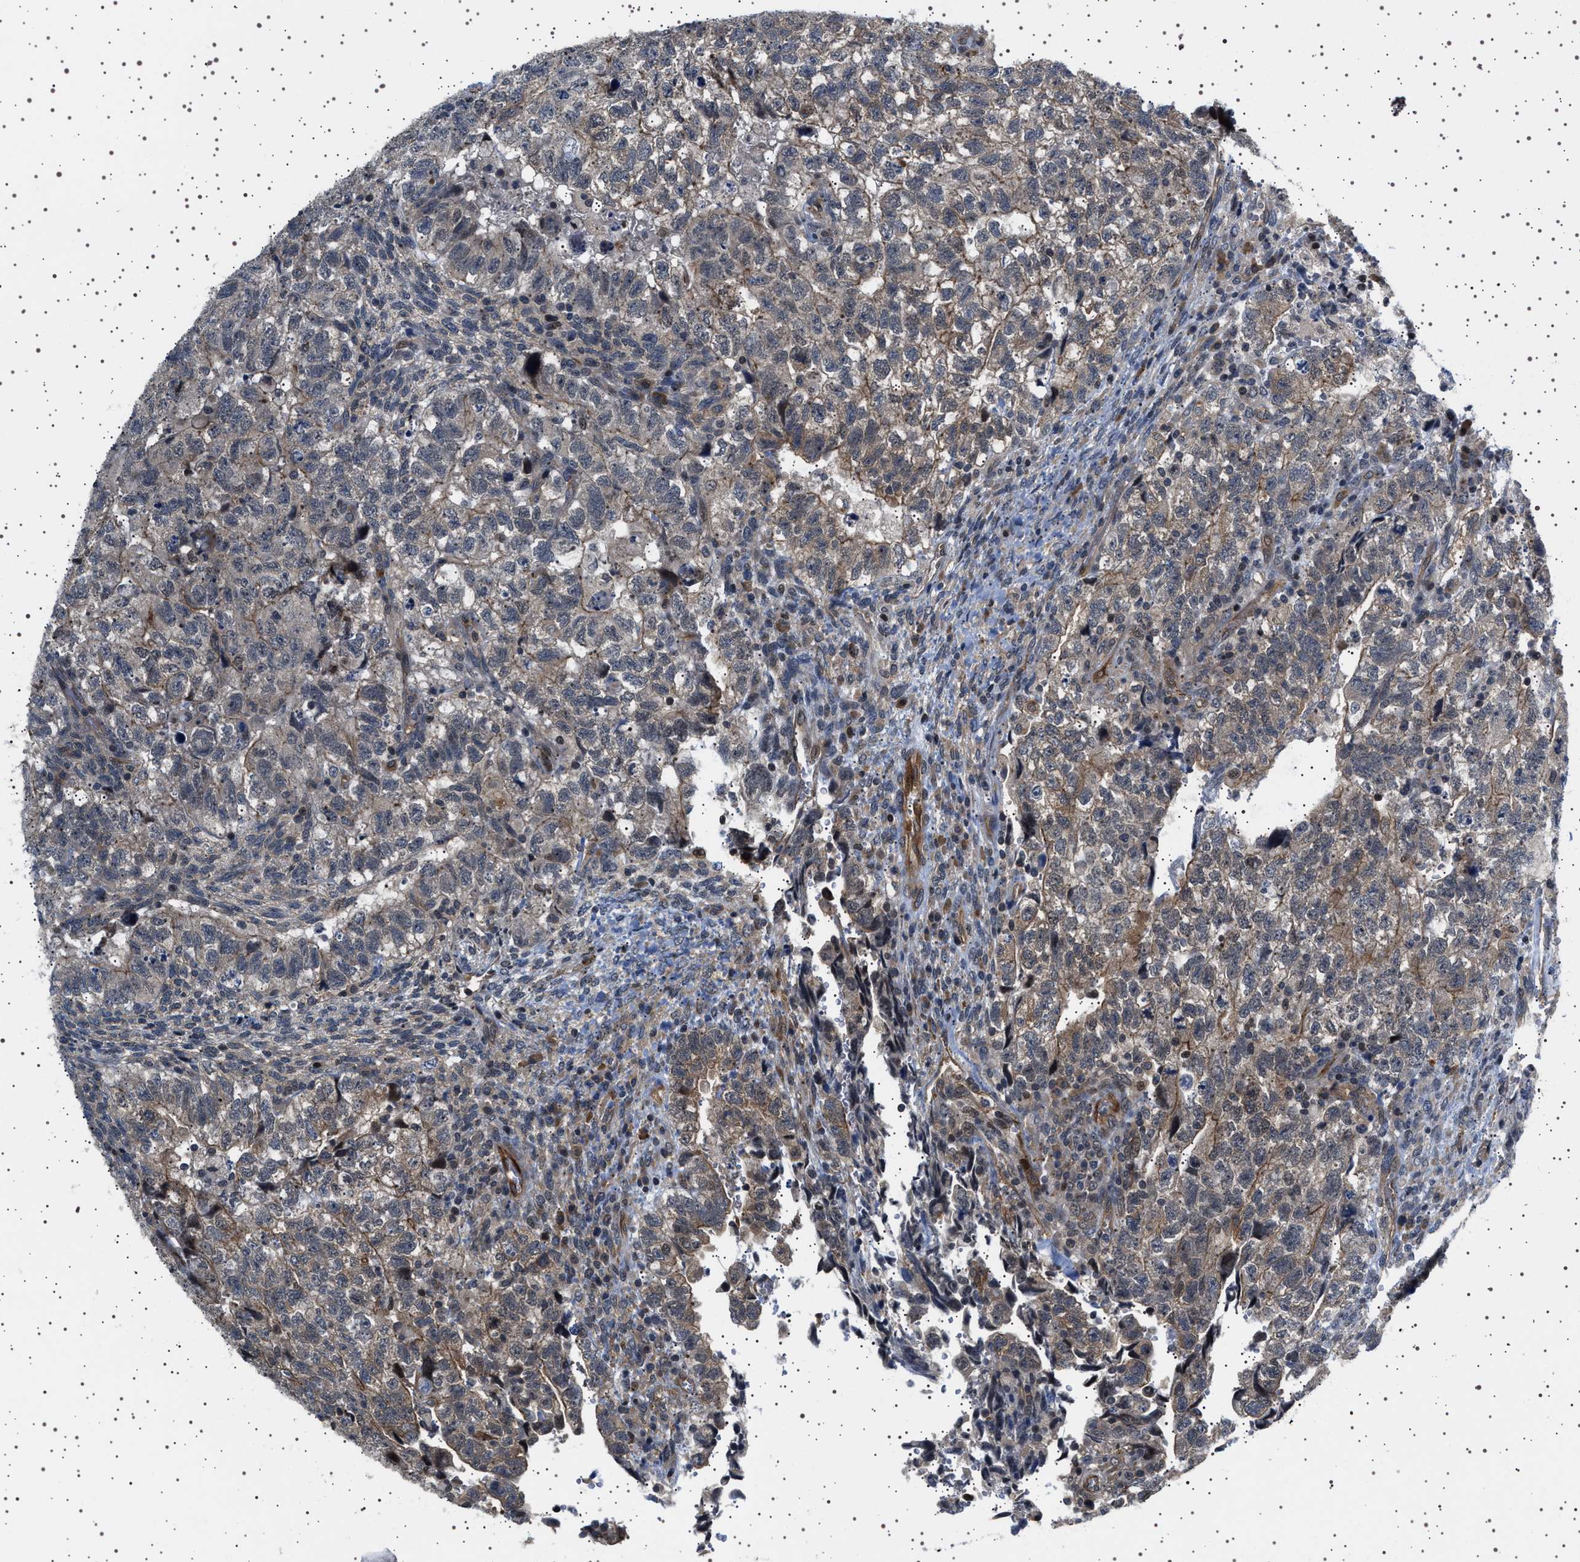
{"staining": {"intensity": "weak", "quantity": "25%-75%", "location": "cytoplasmic/membranous"}, "tissue": "testis cancer", "cell_type": "Tumor cells", "image_type": "cancer", "snomed": [{"axis": "morphology", "description": "Carcinoma, Embryonal, NOS"}, {"axis": "topography", "description": "Testis"}], "caption": "Weak cytoplasmic/membranous protein expression is present in approximately 25%-75% of tumor cells in testis embryonal carcinoma.", "gene": "BAG3", "patient": {"sex": "male", "age": 36}}